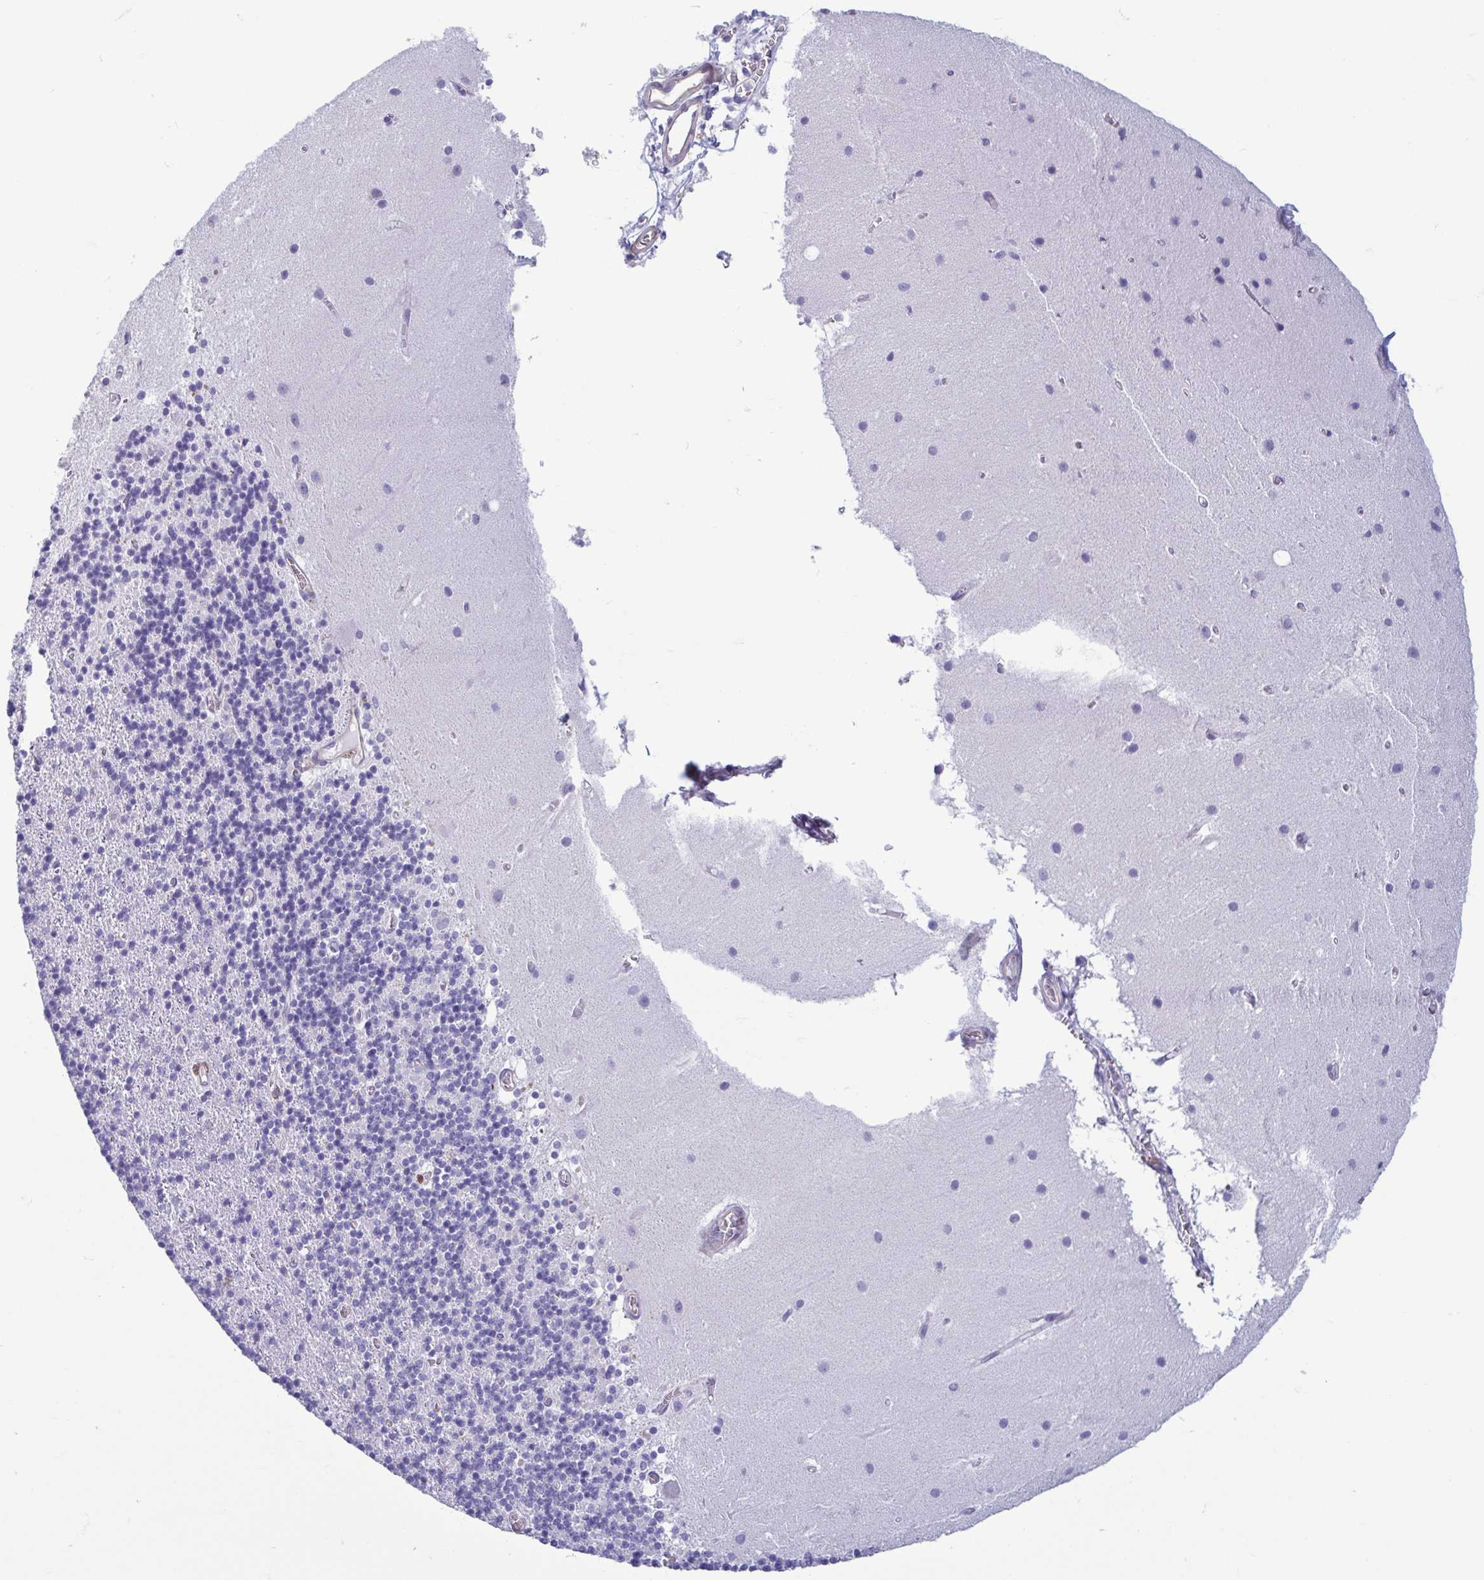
{"staining": {"intensity": "negative", "quantity": "none", "location": "none"}, "tissue": "cerebellum", "cell_type": "Cells in granular layer", "image_type": "normal", "snomed": [{"axis": "morphology", "description": "Normal tissue, NOS"}, {"axis": "topography", "description": "Cerebellum"}], "caption": "Immunohistochemical staining of unremarkable human cerebellum demonstrates no significant expression in cells in granular layer.", "gene": "MORC4", "patient": {"sex": "male", "age": 70}}